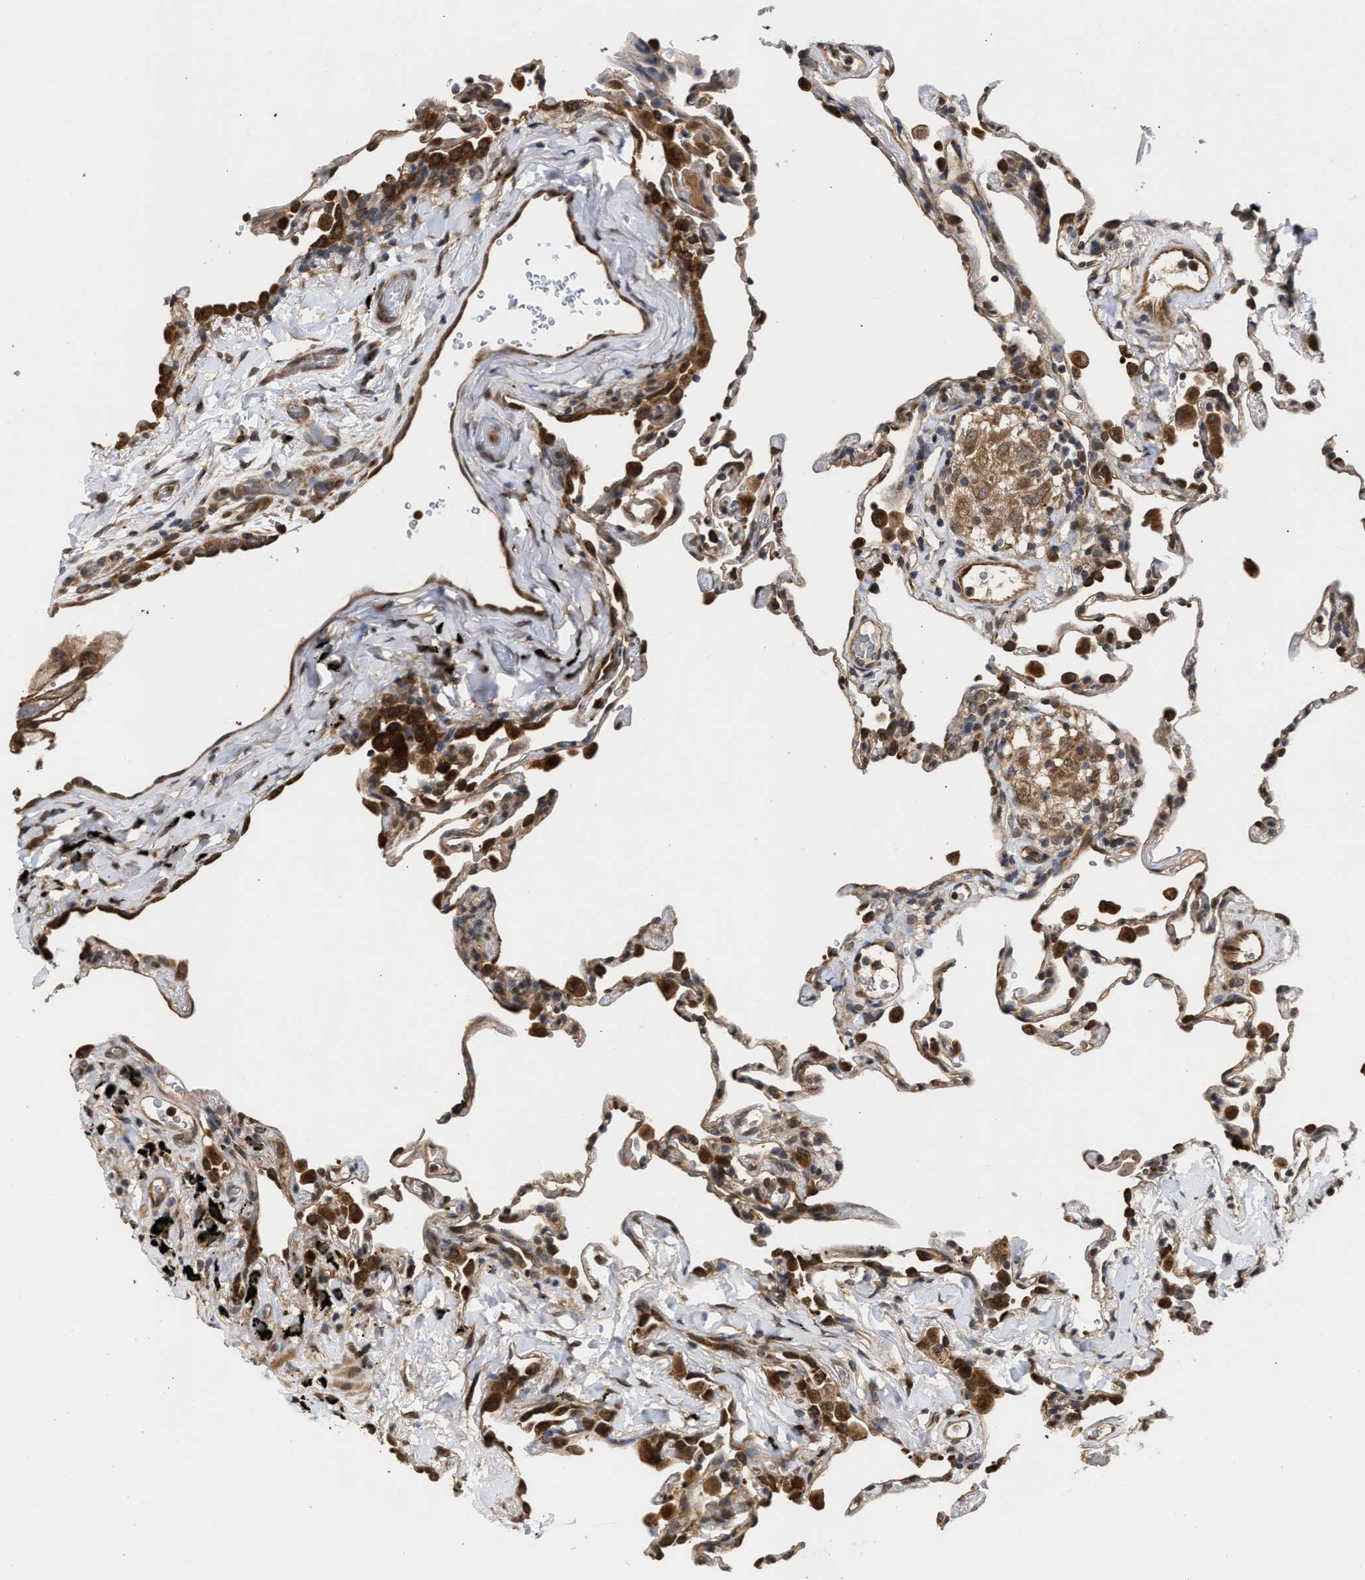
{"staining": {"intensity": "moderate", "quantity": ">75%", "location": "cytoplasmic/membranous"}, "tissue": "lung", "cell_type": "Alveolar cells", "image_type": "normal", "snomed": [{"axis": "morphology", "description": "Normal tissue, NOS"}, {"axis": "topography", "description": "Lung"}], "caption": "Protein staining shows moderate cytoplasmic/membranous positivity in about >75% of alveolar cells in benign lung.", "gene": "SAR1A", "patient": {"sex": "male", "age": 59}}